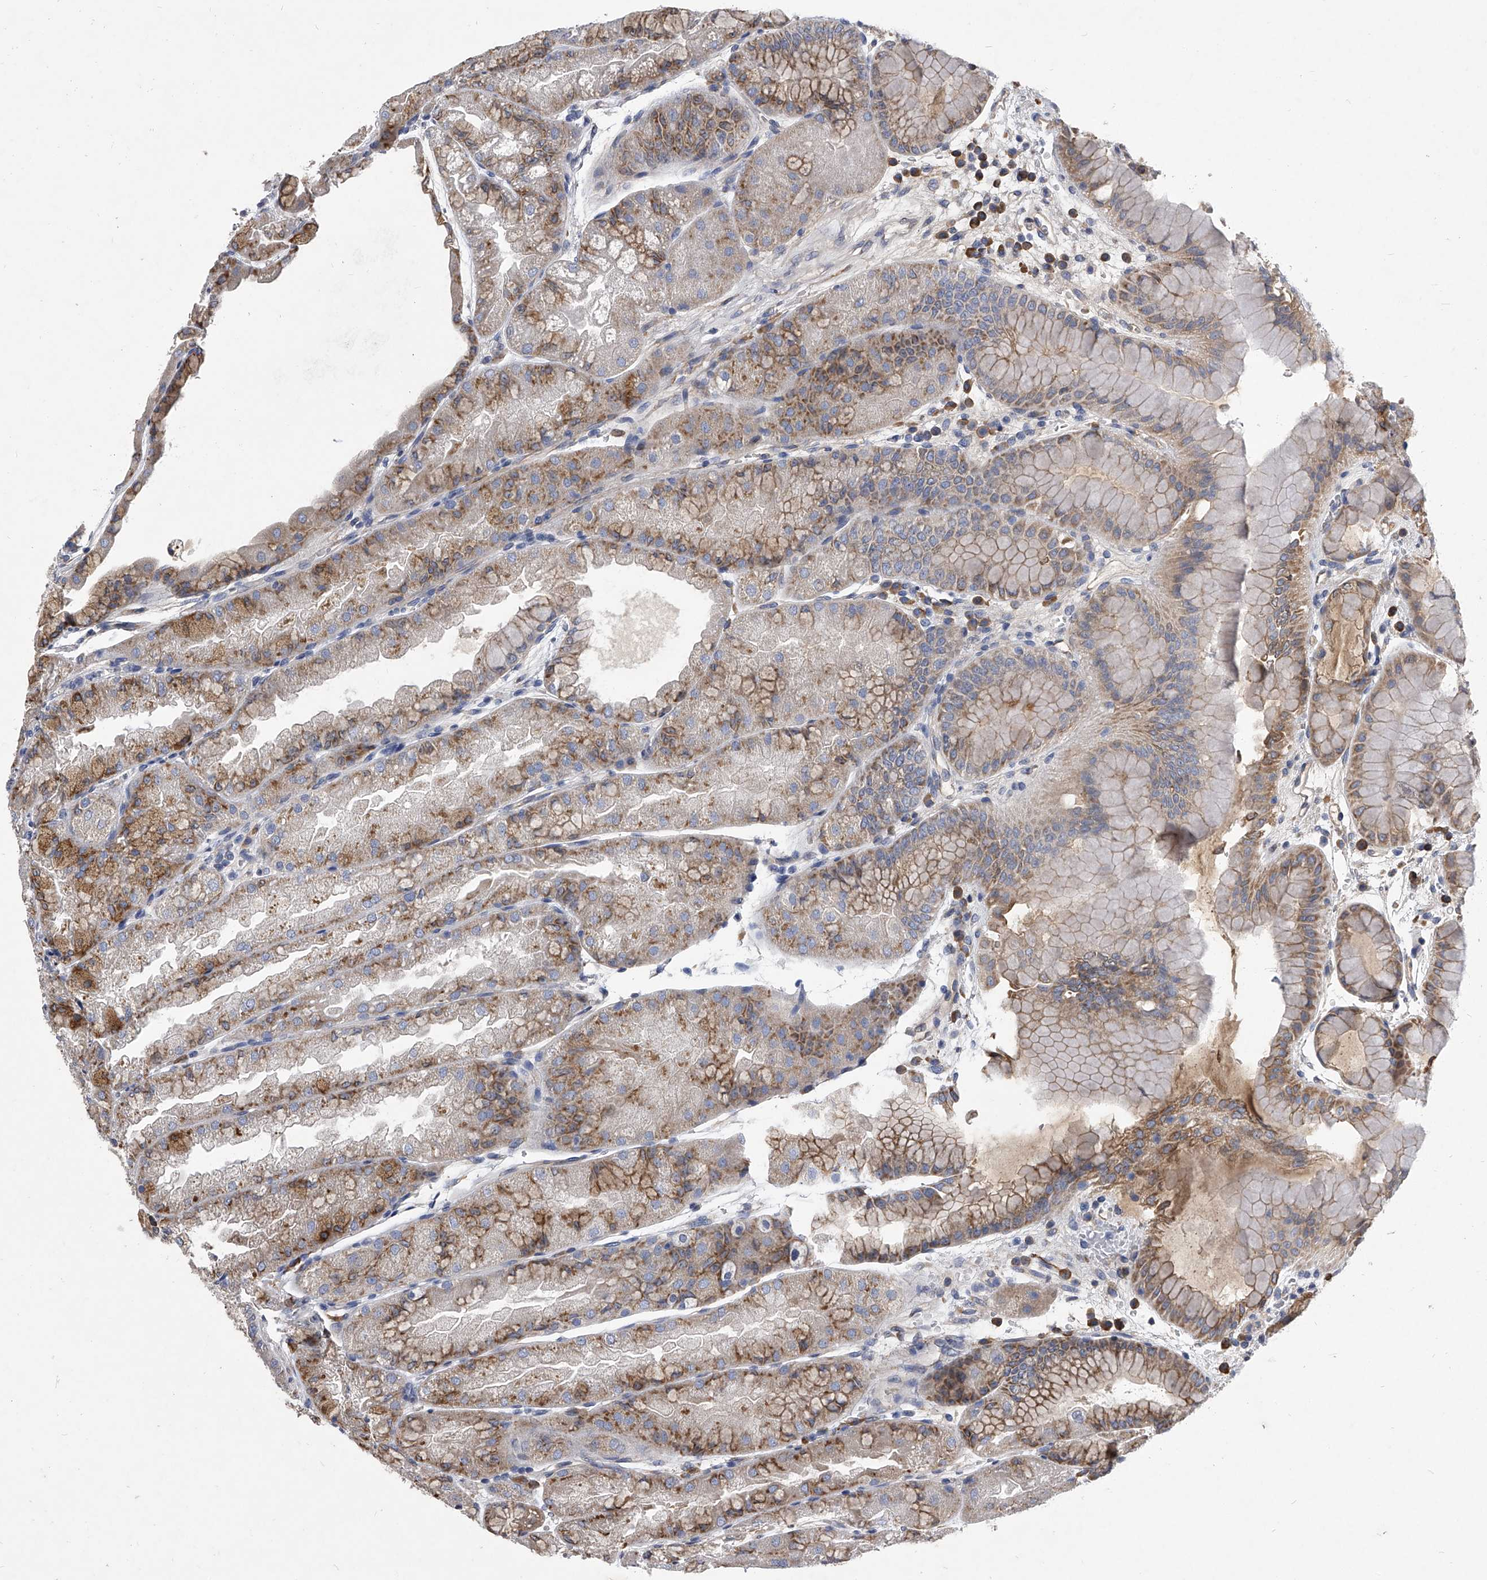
{"staining": {"intensity": "moderate", "quantity": ">75%", "location": "cytoplasmic/membranous"}, "tissue": "stomach", "cell_type": "Glandular cells", "image_type": "normal", "snomed": [{"axis": "morphology", "description": "Normal tissue, NOS"}, {"axis": "topography", "description": "Stomach, upper"}], "caption": "Glandular cells exhibit medium levels of moderate cytoplasmic/membranous expression in approximately >75% of cells in unremarkable stomach. Nuclei are stained in blue.", "gene": "CCR4", "patient": {"sex": "male", "age": 47}}